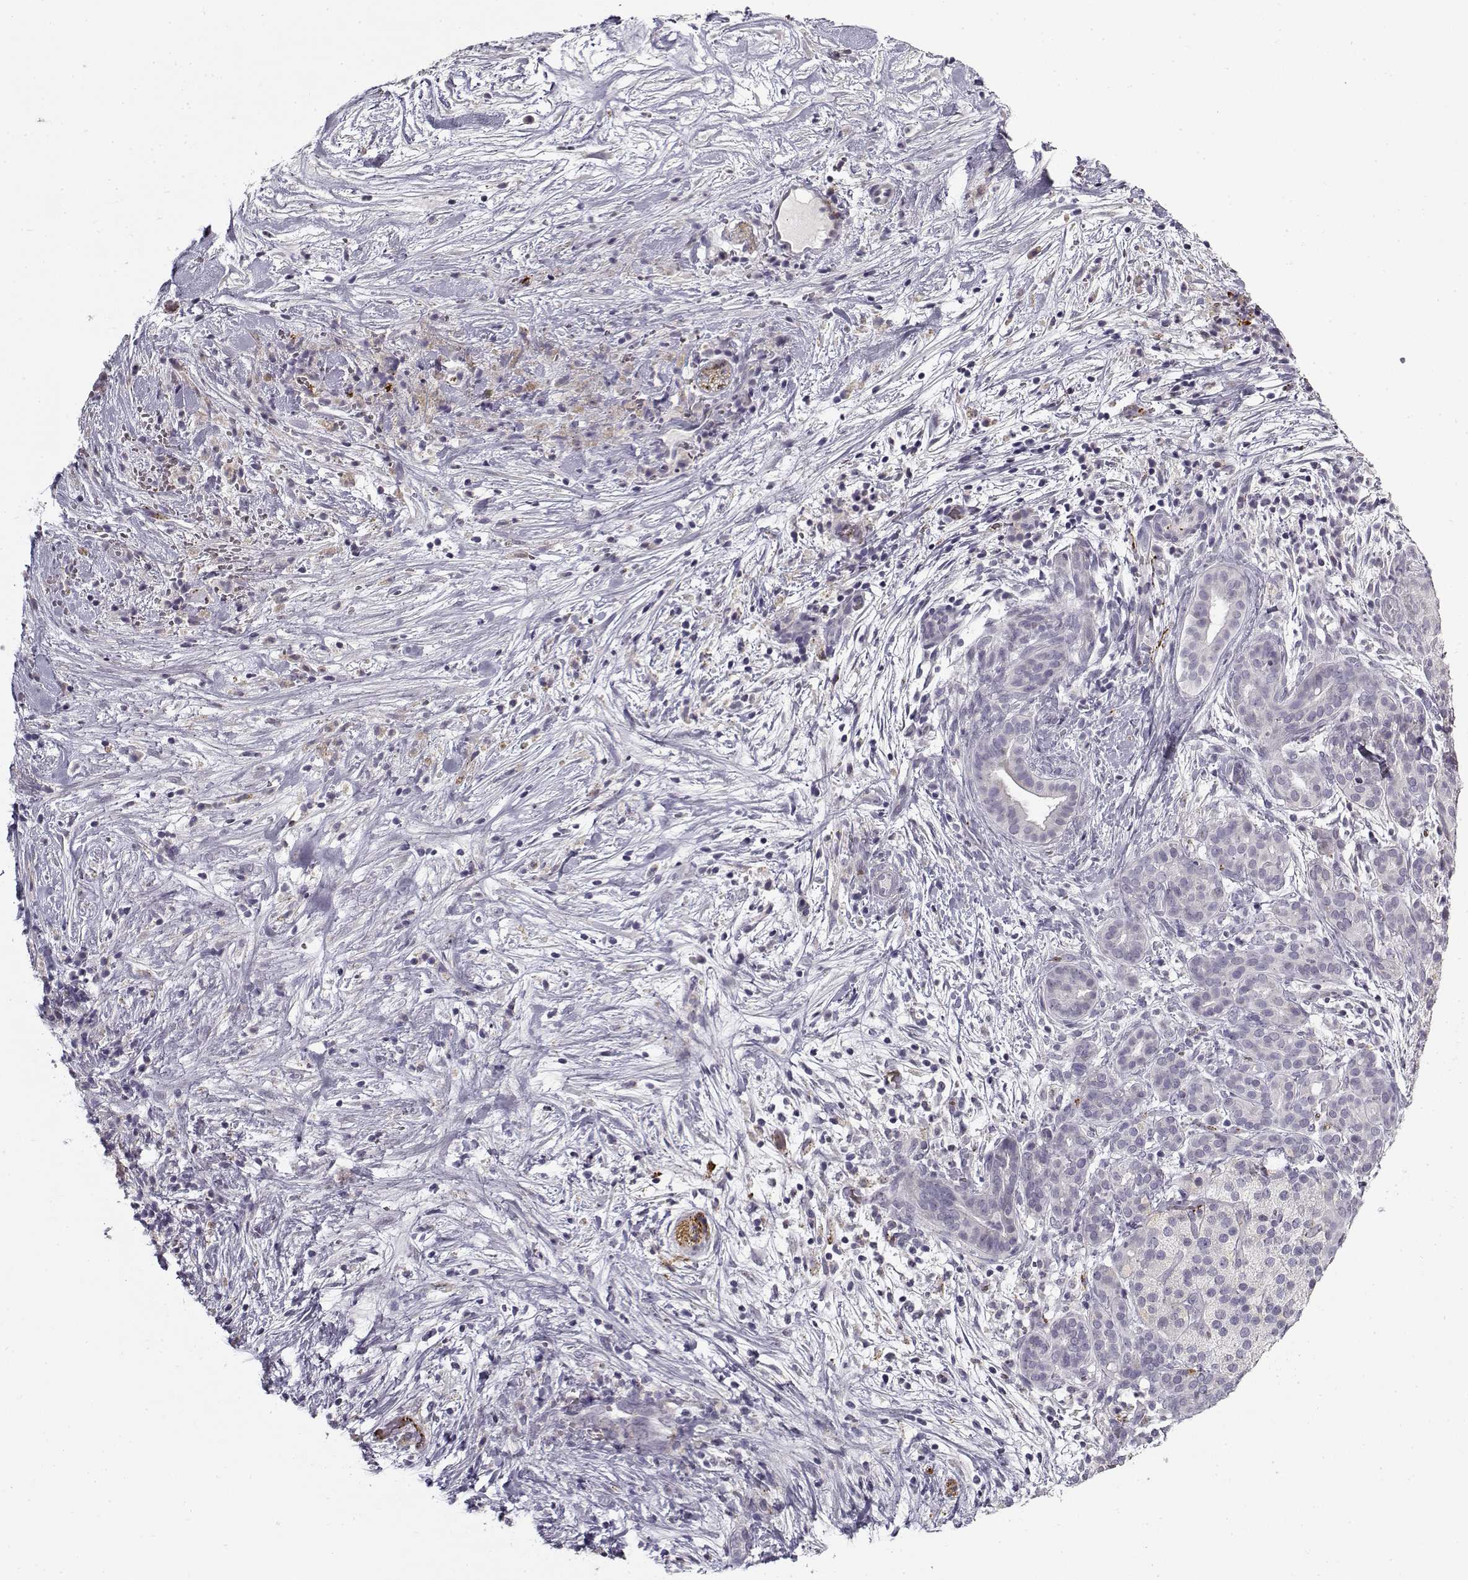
{"staining": {"intensity": "negative", "quantity": "none", "location": "none"}, "tissue": "pancreatic cancer", "cell_type": "Tumor cells", "image_type": "cancer", "snomed": [{"axis": "morphology", "description": "Adenocarcinoma, NOS"}, {"axis": "topography", "description": "Pancreas"}], "caption": "Immunohistochemical staining of pancreatic cancer (adenocarcinoma) displays no significant expression in tumor cells.", "gene": "SNCA", "patient": {"sex": "male", "age": 44}}